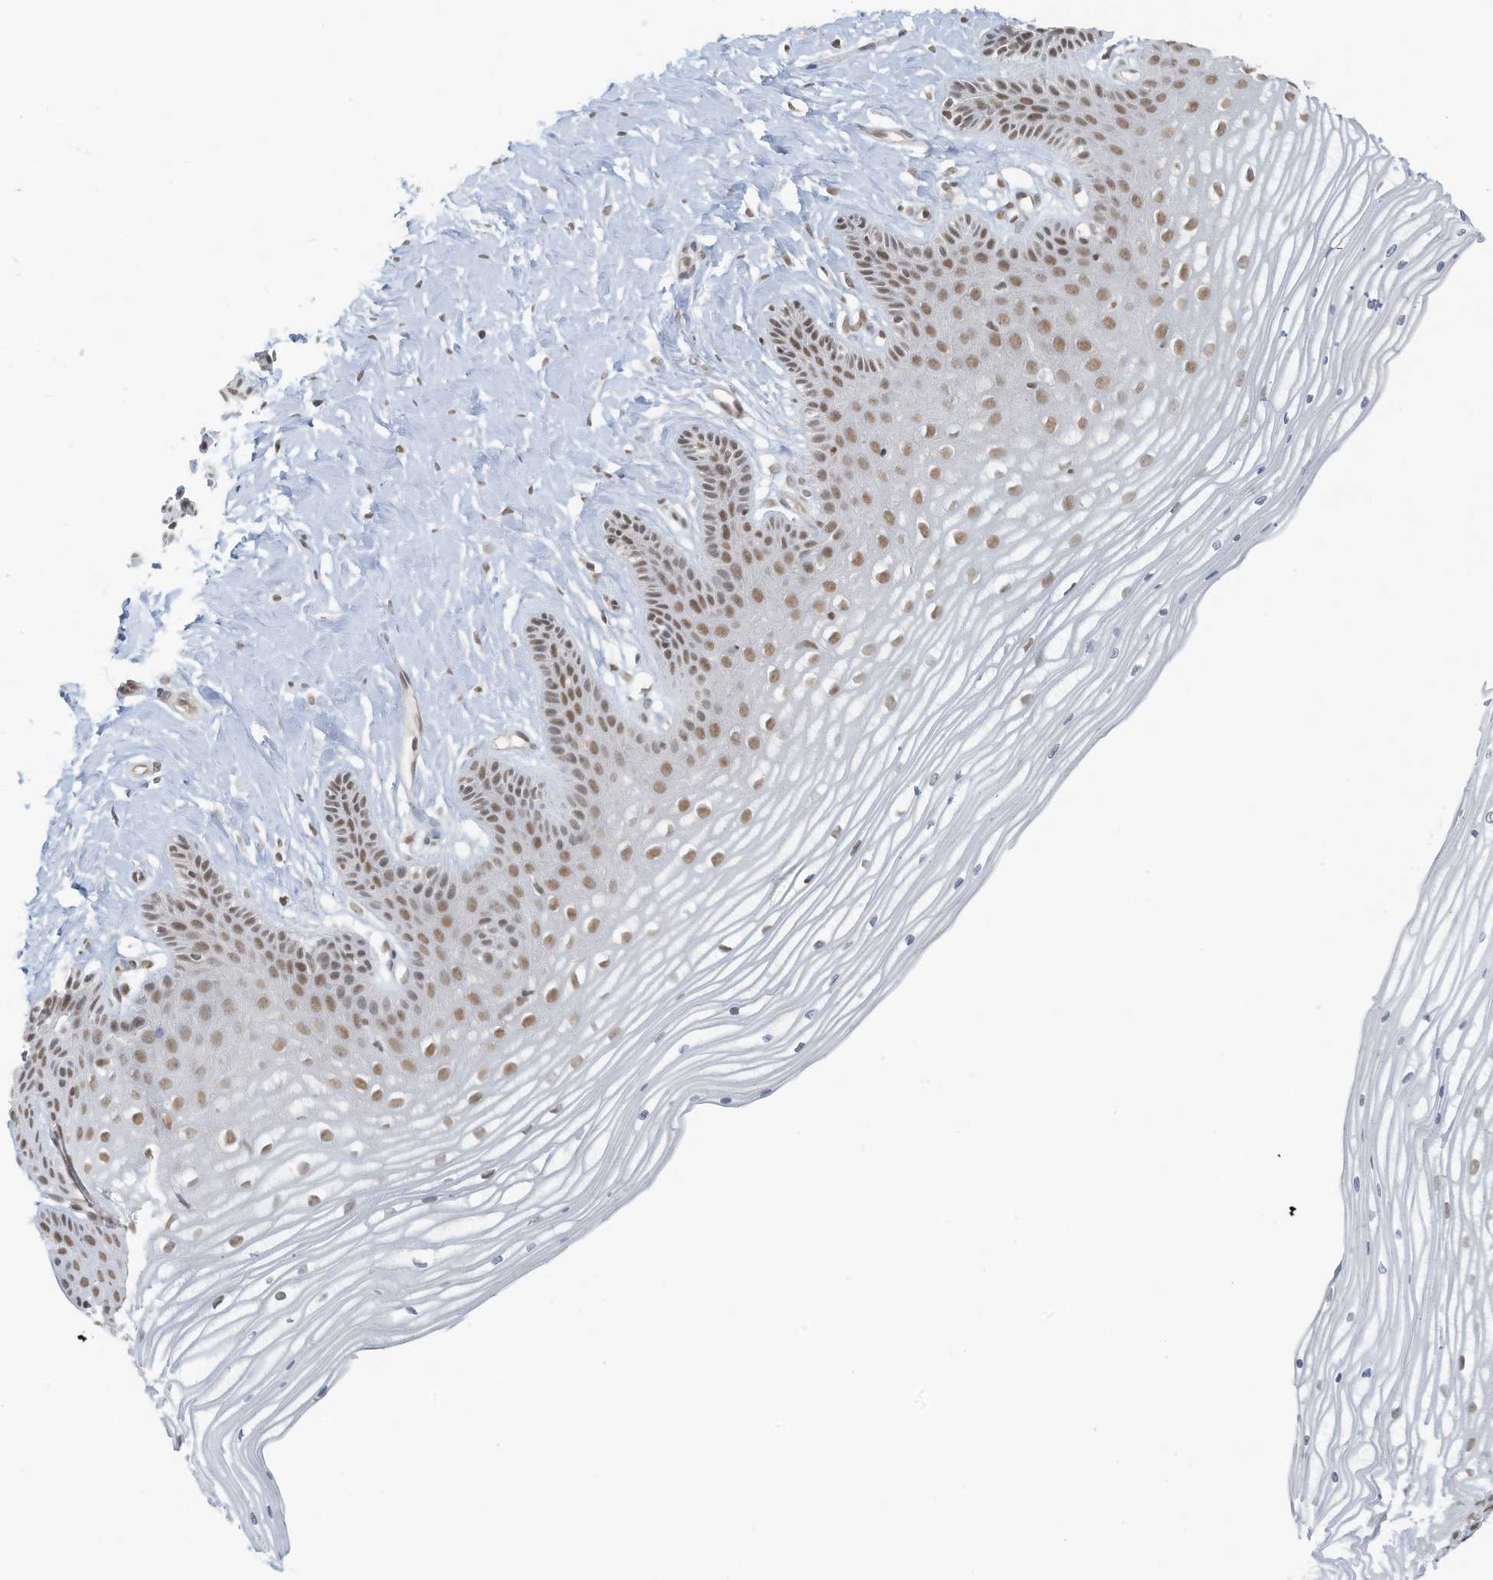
{"staining": {"intensity": "moderate", "quantity": ">75%", "location": "nuclear"}, "tissue": "vagina", "cell_type": "Squamous epithelial cells", "image_type": "normal", "snomed": [{"axis": "morphology", "description": "Normal tissue, NOS"}, {"axis": "topography", "description": "Vagina"}, {"axis": "topography", "description": "Cervix"}], "caption": "Squamous epithelial cells display medium levels of moderate nuclear positivity in approximately >75% of cells in normal human vagina.", "gene": "DBR1", "patient": {"sex": "female", "age": 40}}